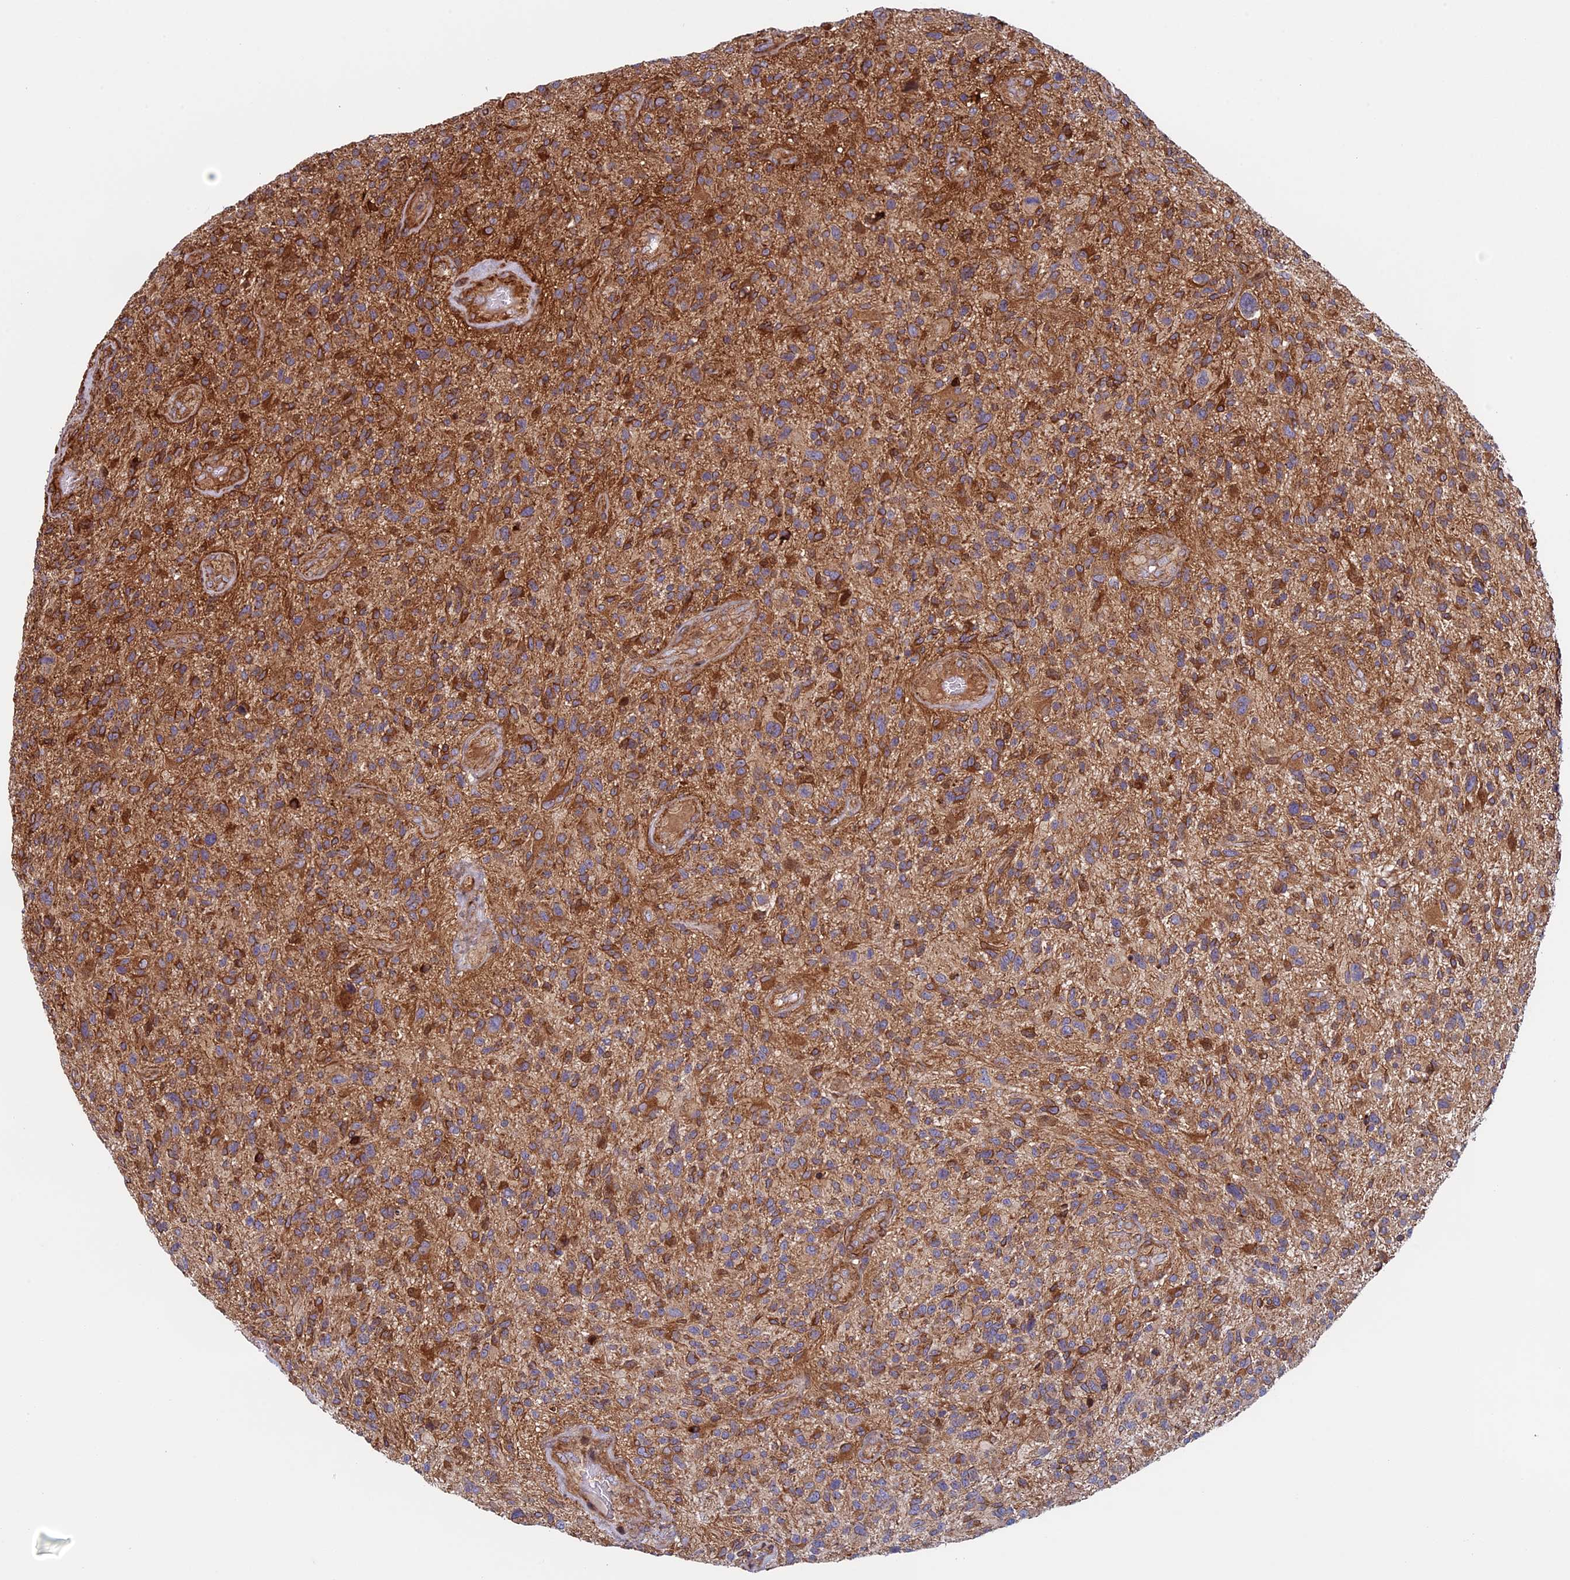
{"staining": {"intensity": "moderate", "quantity": ">75%", "location": "cytoplasmic/membranous"}, "tissue": "glioma", "cell_type": "Tumor cells", "image_type": "cancer", "snomed": [{"axis": "morphology", "description": "Glioma, malignant, High grade"}, {"axis": "topography", "description": "Brain"}], "caption": "Malignant glioma (high-grade) stained with DAB IHC exhibits medium levels of moderate cytoplasmic/membranous expression in approximately >75% of tumor cells.", "gene": "CCDC8", "patient": {"sex": "male", "age": 47}}